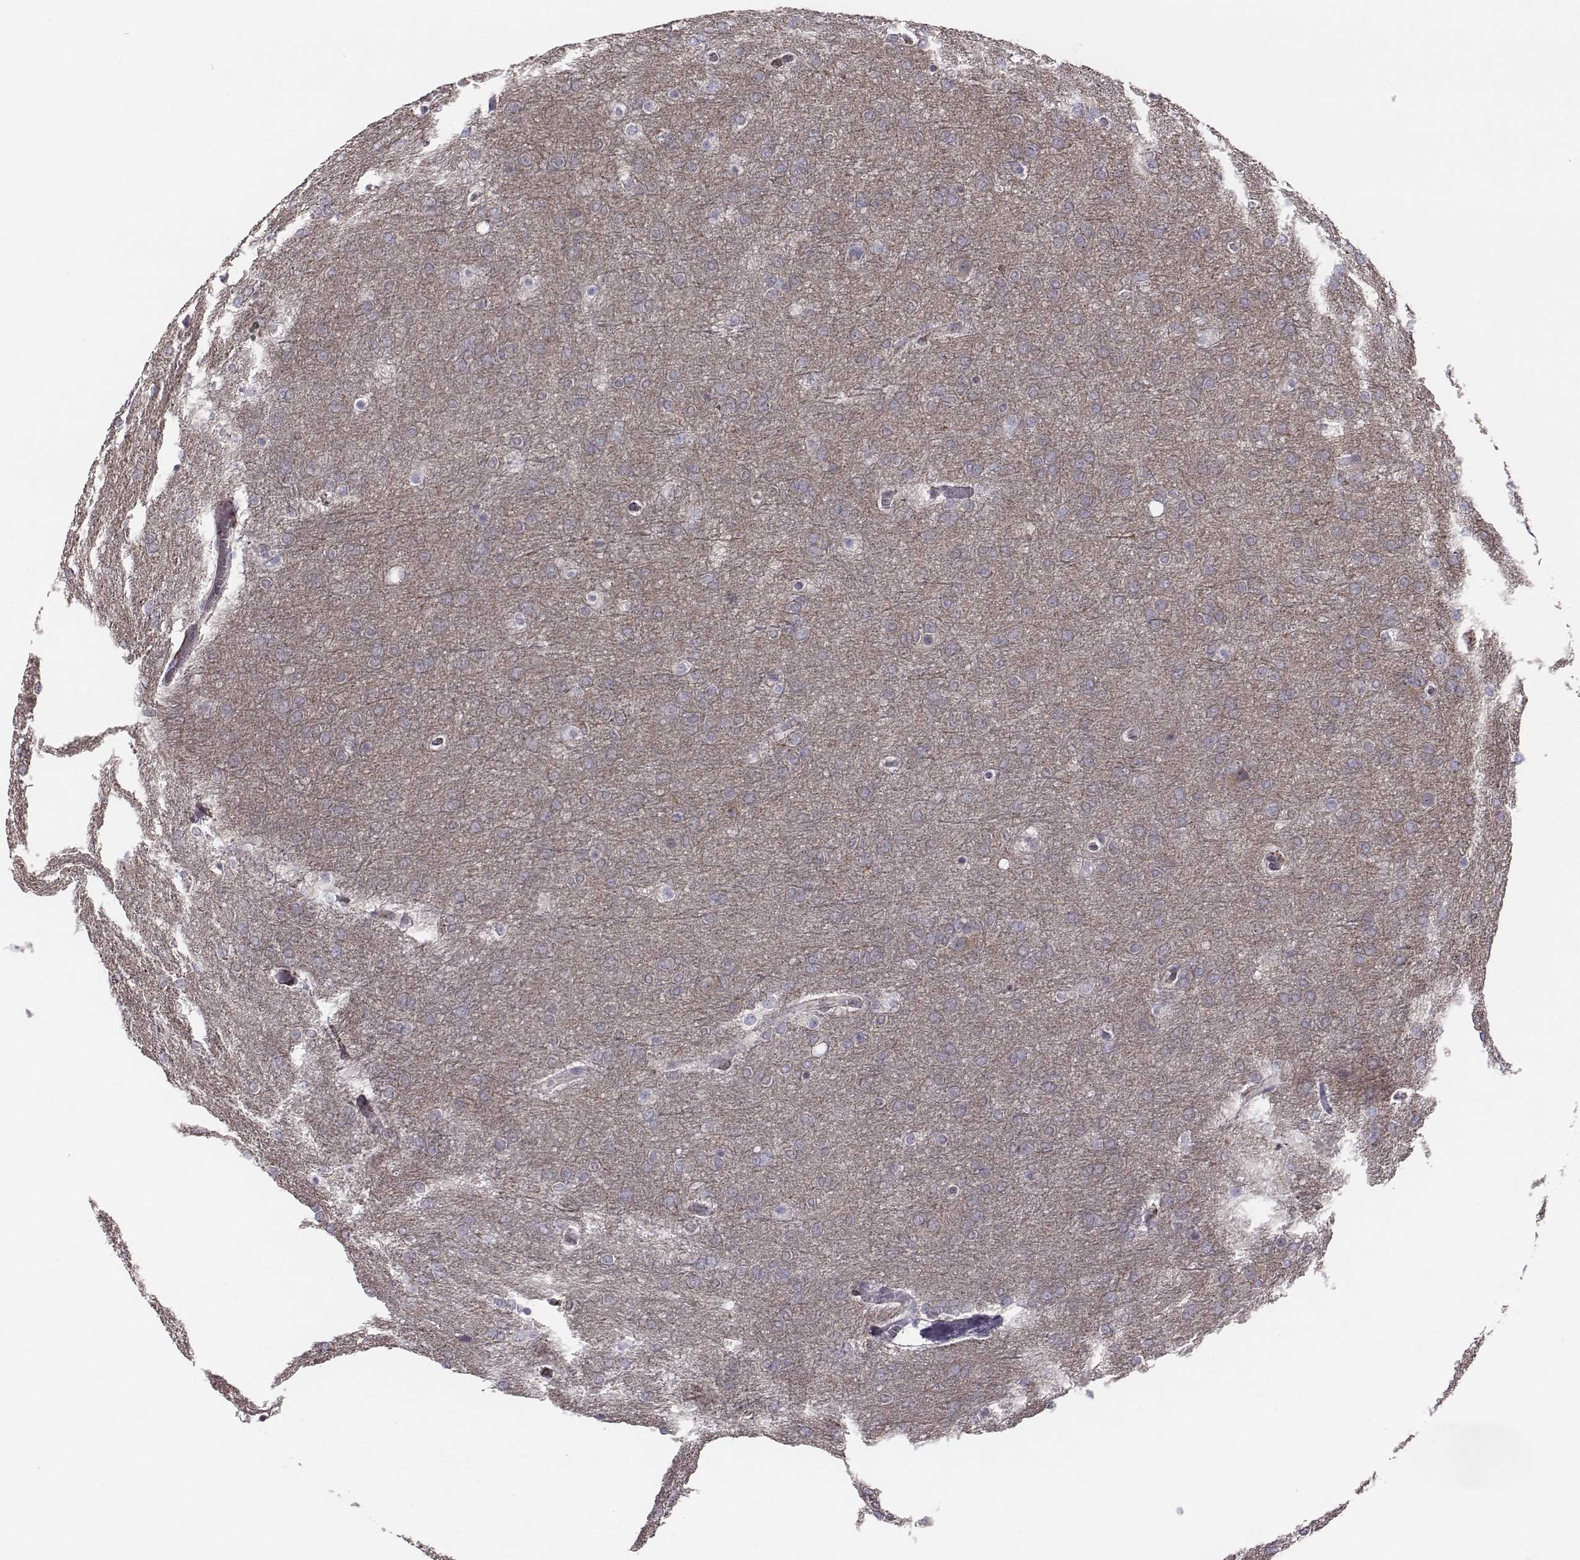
{"staining": {"intensity": "negative", "quantity": "none", "location": "none"}, "tissue": "glioma", "cell_type": "Tumor cells", "image_type": "cancer", "snomed": [{"axis": "morphology", "description": "Glioma, malignant, High grade"}, {"axis": "topography", "description": "Brain"}], "caption": "This is a image of IHC staining of glioma, which shows no positivity in tumor cells. The staining is performed using DAB (3,3'-diaminobenzidine) brown chromogen with nuclei counter-stained in using hematoxylin.", "gene": "PRKCZ", "patient": {"sex": "female", "age": 61}}